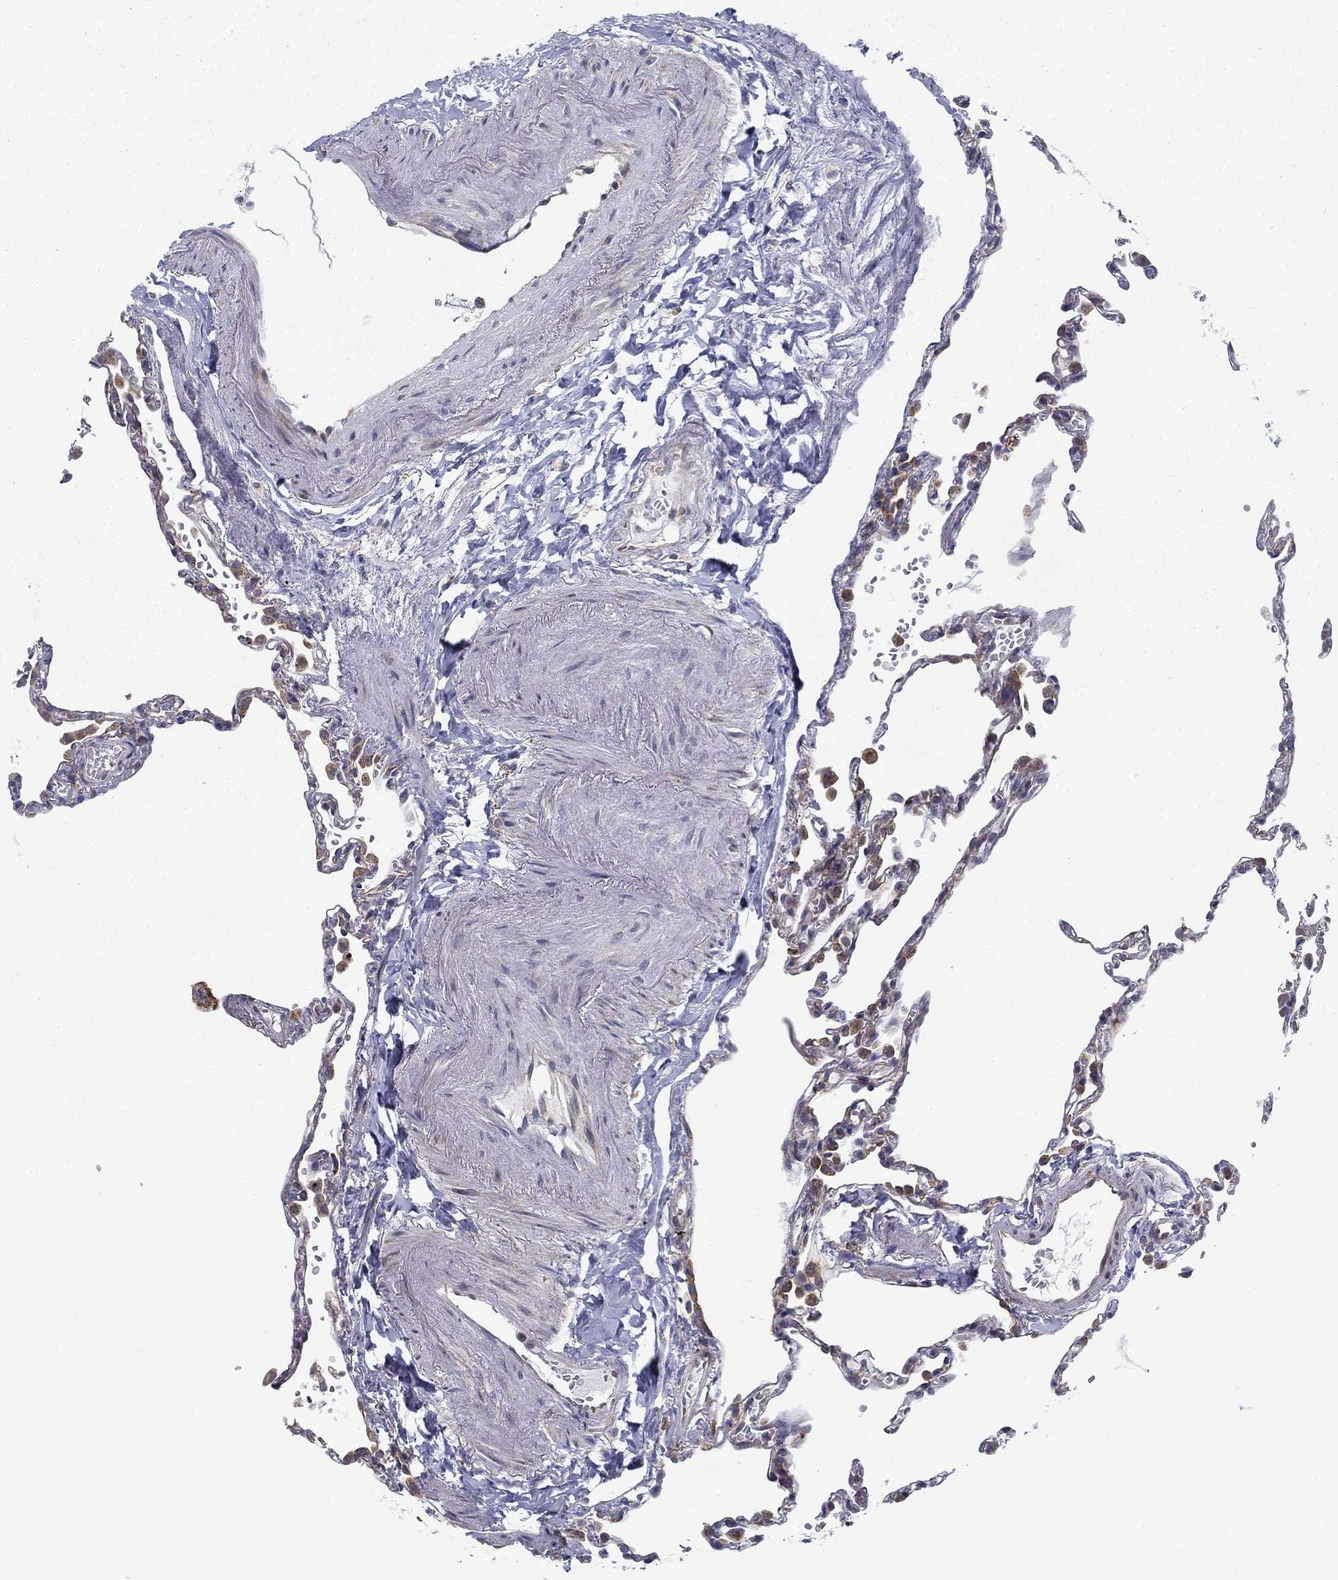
{"staining": {"intensity": "weak", "quantity": "25%-75%", "location": "cytoplasmic/membranous"}, "tissue": "lung", "cell_type": "Alveolar cells", "image_type": "normal", "snomed": [{"axis": "morphology", "description": "Normal tissue, NOS"}, {"axis": "topography", "description": "Lung"}], "caption": "Immunohistochemical staining of unremarkable human lung displays low levels of weak cytoplasmic/membranous positivity in approximately 25%-75% of alveolar cells. Nuclei are stained in blue.", "gene": "FXR1", "patient": {"sex": "male", "age": 78}}